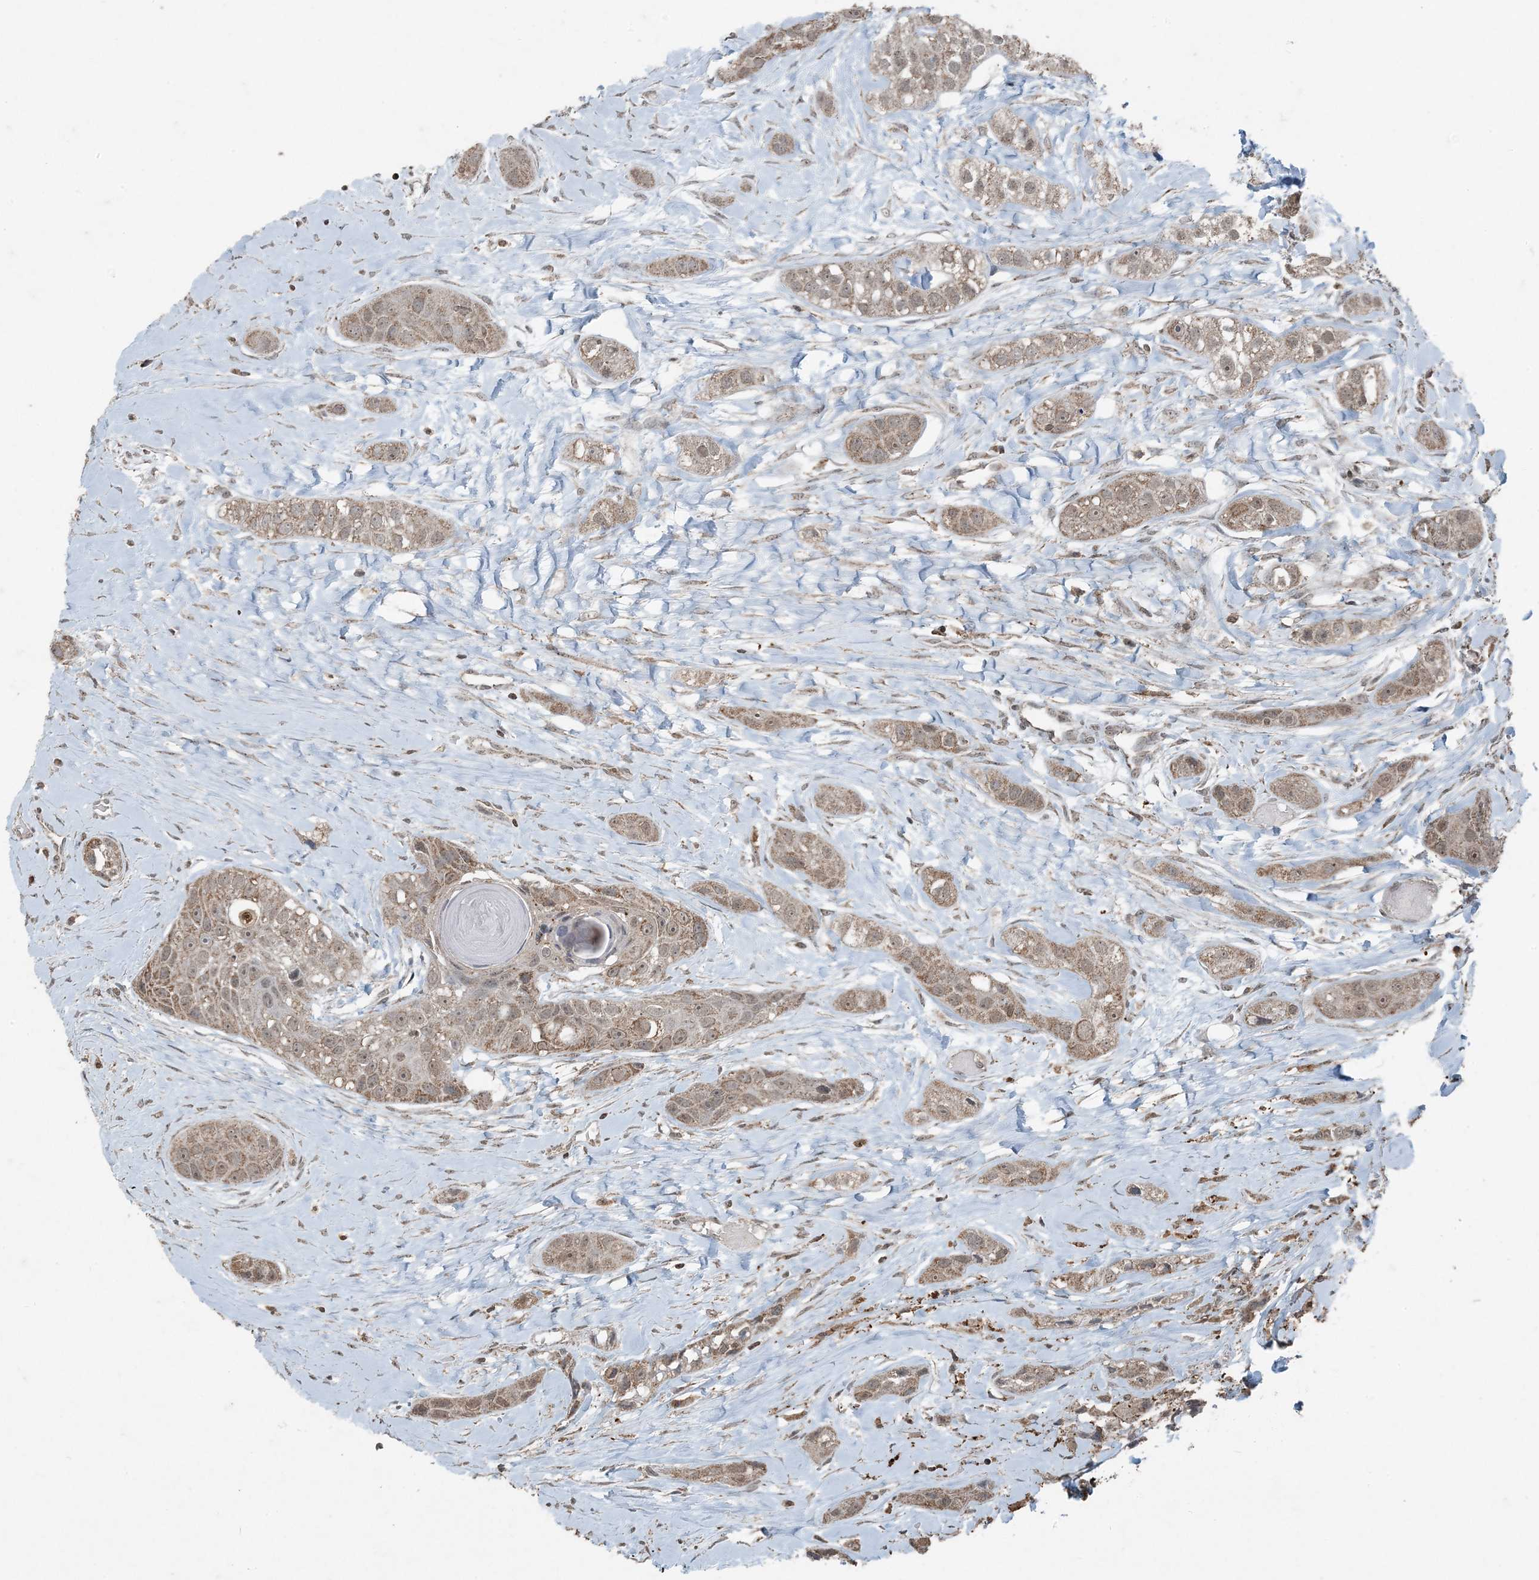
{"staining": {"intensity": "moderate", "quantity": ">75%", "location": "cytoplasmic/membranous,nuclear"}, "tissue": "head and neck cancer", "cell_type": "Tumor cells", "image_type": "cancer", "snomed": [{"axis": "morphology", "description": "Normal tissue, NOS"}, {"axis": "morphology", "description": "Squamous cell carcinoma, NOS"}, {"axis": "topography", "description": "Skeletal muscle"}, {"axis": "topography", "description": "Head-Neck"}], "caption": "Head and neck cancer (squamous cell carcinoma) stained with a protein marker displays moderate staining in tumor cells.", "gene": "GNL1", "patient": {"sex": "male", "age": 51}}